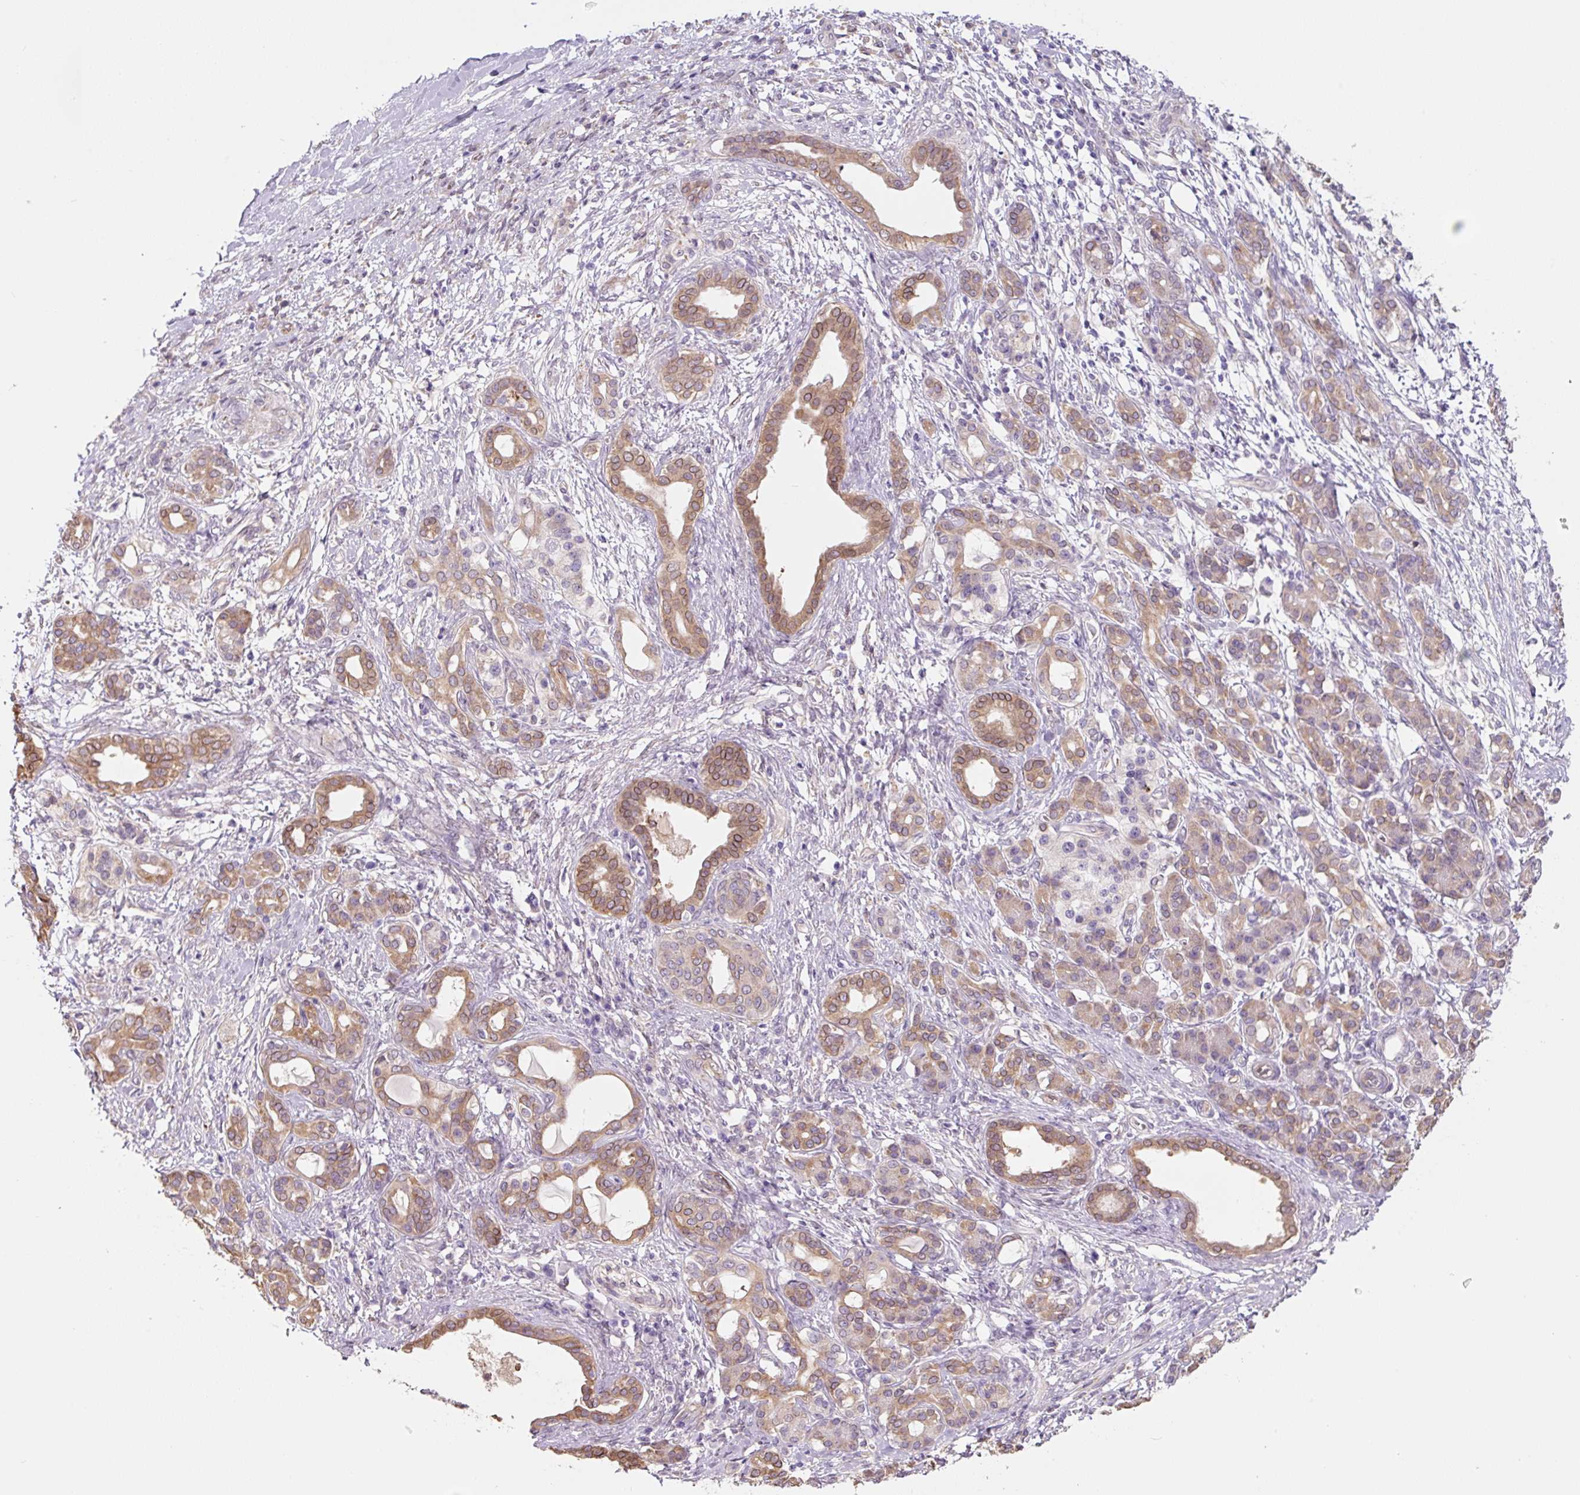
{"staining": {"intensity": "moderate", "quantity": ">75%", "location": "cytoplasmic/membranous"}, "tissue": "pancreatic cancer", "cell_type": "Tumor cells", "image_type": "cancer", "snomed": [{"axis": "morphology", "description": "Adenocarcinoma, NOS"}, {"axis": "topography", "description": "Pancreas"}], "caption": "The image displays immunohistochemical staining of pancreatic adenocarcinoma. There is moderate cytoplasmic/membranous positivity is identified in approximately >75% of tumor cells. (Brightfield microscopy of DAB IHC at high magnification).", "gene": "ASRGL1", "patient": {"sex": "female", "age": 55}}